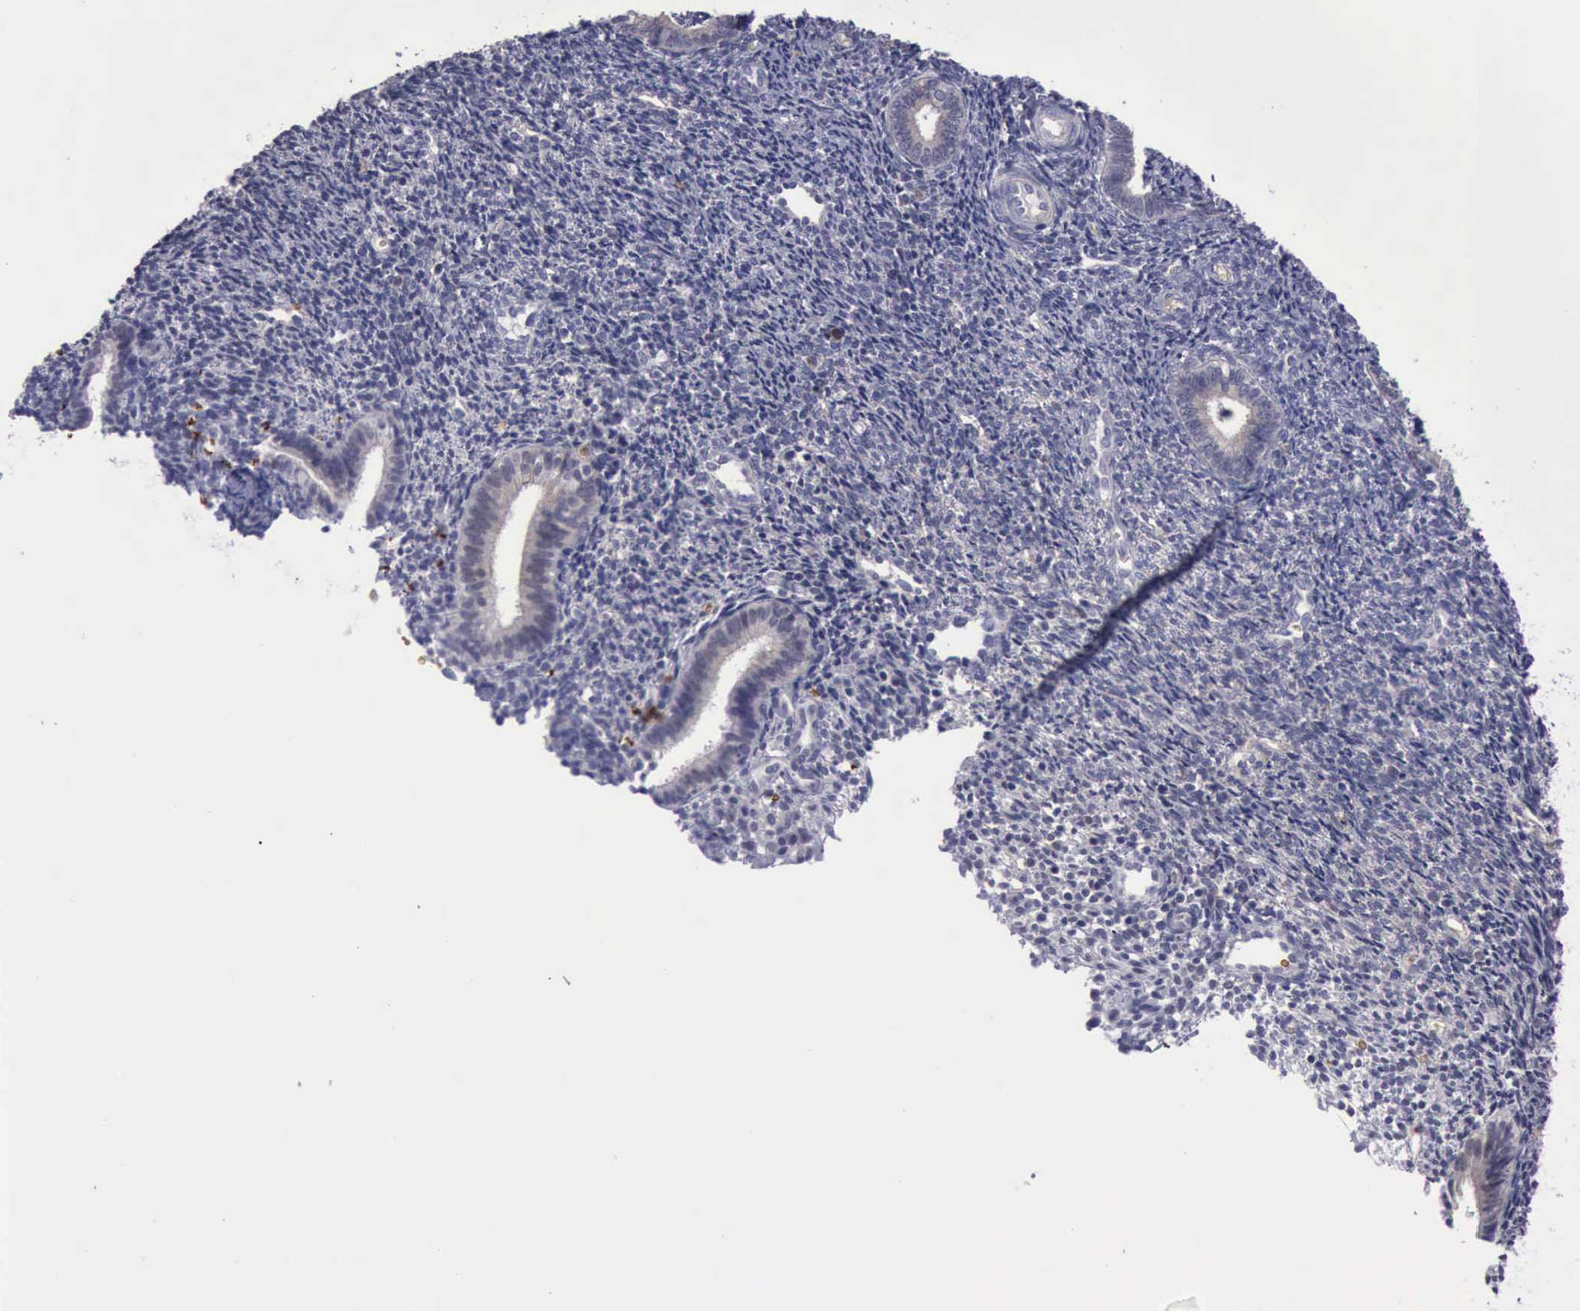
{"staining": {"intensity": "negative", "quantity": "none", "location": "none"}, "tissue": "endometrium", "cell_type": "Cells in endometrial stroma", "image_type": "normal", "snomed": [{"axis": "morphology", "description": "Normal tissue, NOS"}, {"axis": "topography", "description": "Endometrium"}], "caption": "Protein analysis of benign endometrium displays no significant staining in cells in endometrial stroma.", "gene": "CEP128", "patient": {"sex": "female", "age": 27}}